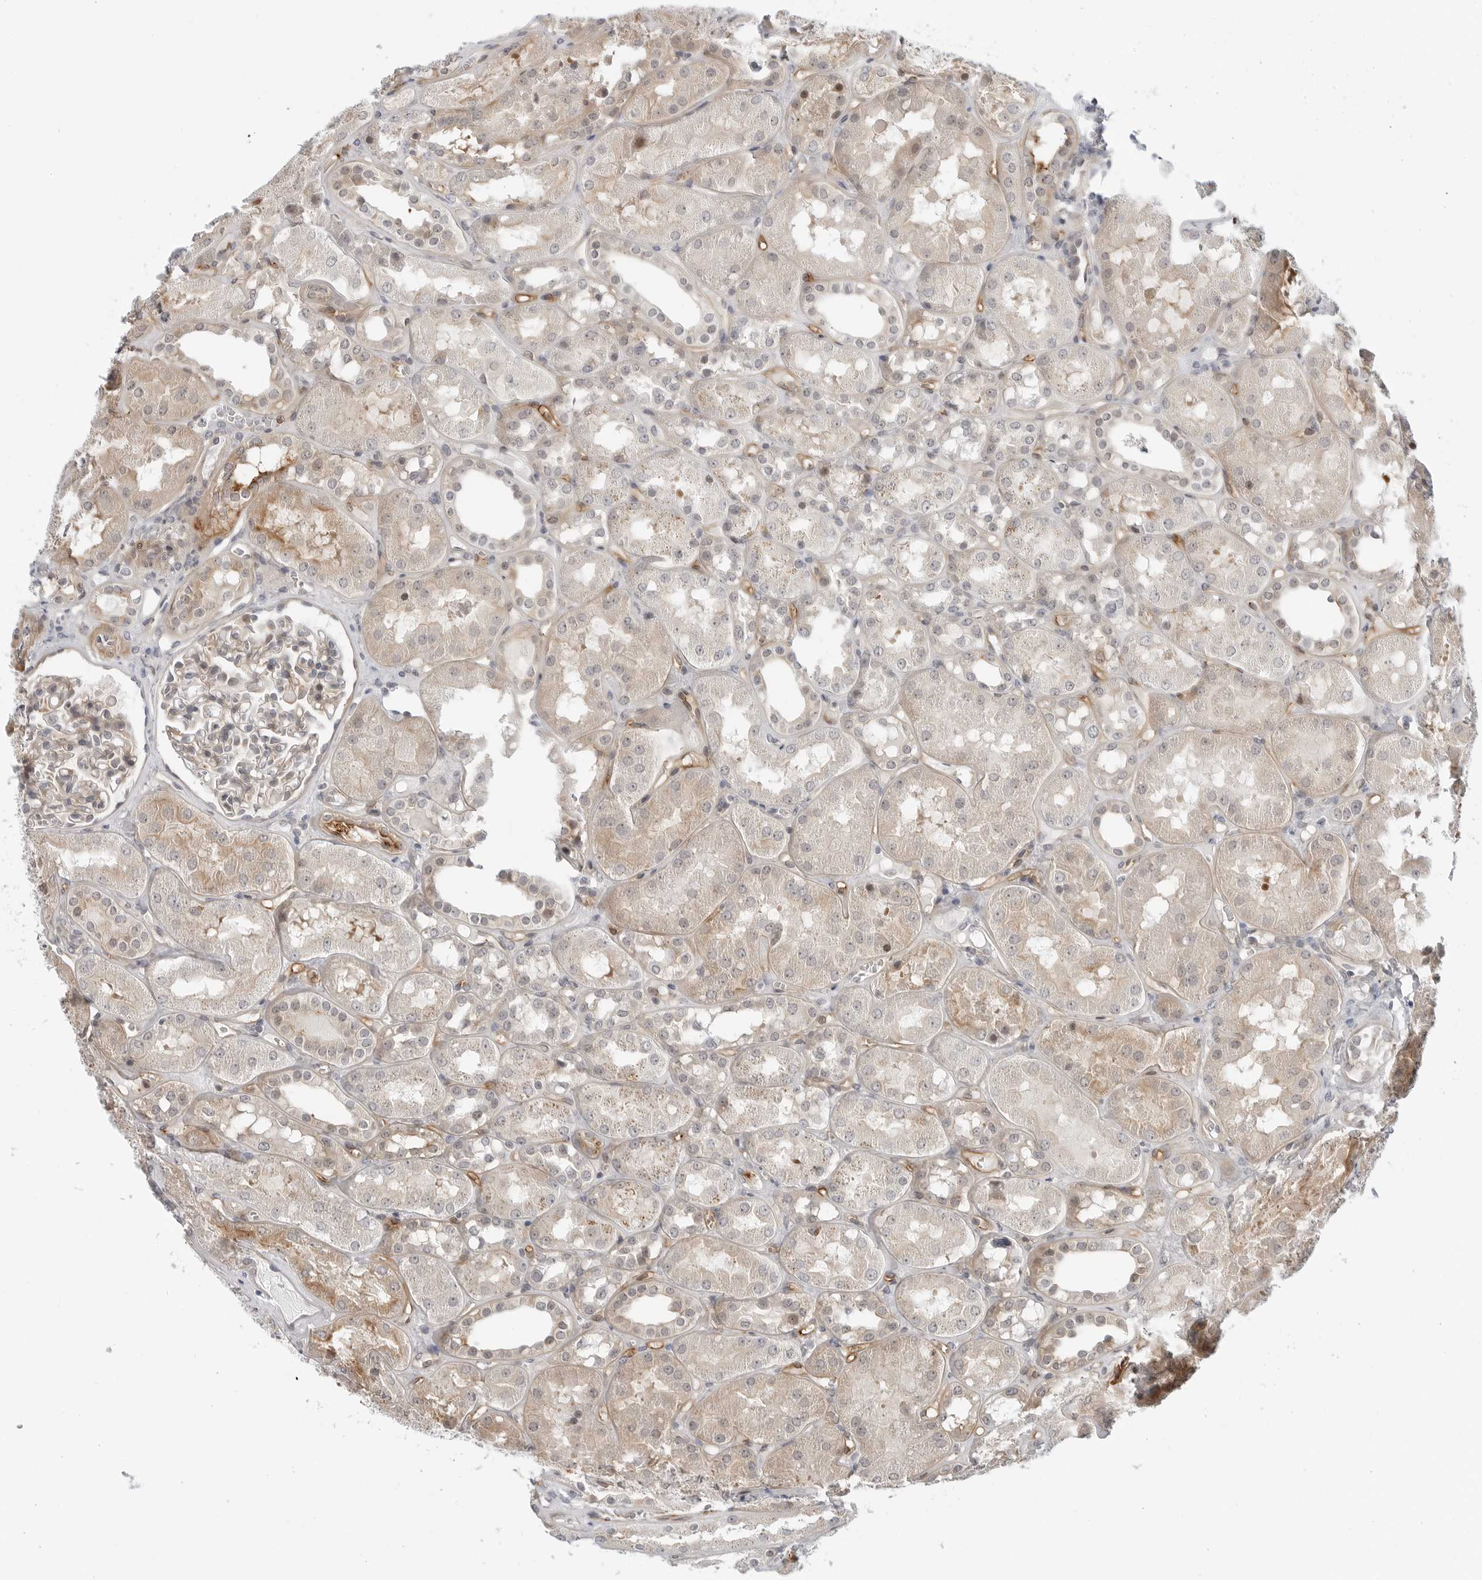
{"staining": {"intensity": "negative", "quantity": "none", "location": "none"}, "tissue": "kidney", "cell_type": "Cells in glomeruli", "image_type": "normal", "snomed": [{"axis": "morphology", "description": "Normal tissue, NOS"}, {"axis": "topography", "description": "Kidney"}], "caption": "Cells in glomeruli show no significant positivity in benign kidney.", "gene": "STXBP3", "patient": {"sex": "male", "age": 16}}